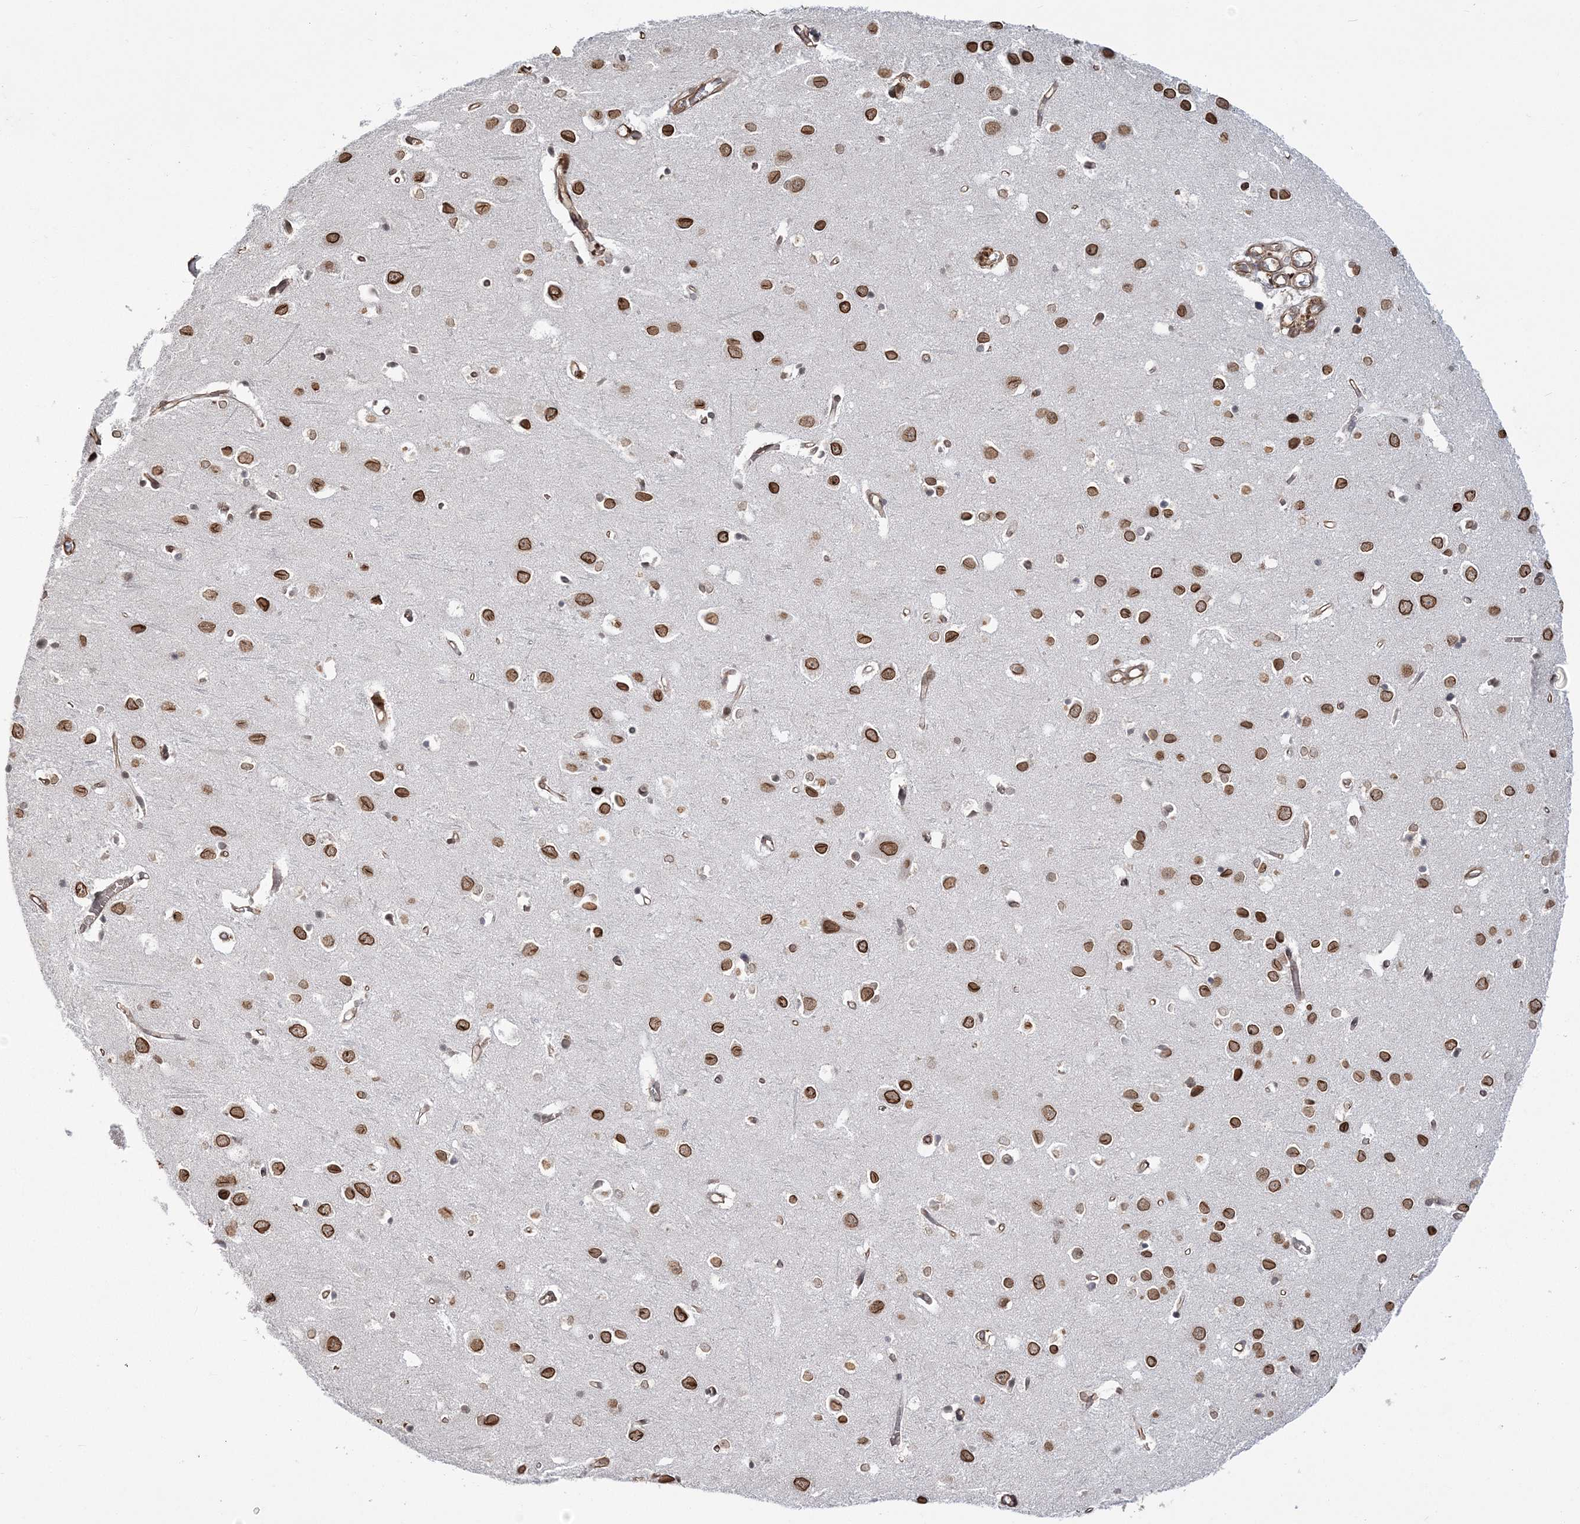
{"staining": {"intensity": "moderate", "quantity": ">75%", "location": "nuclear"}, "tissue": "cerebral cortex", "cell_type": "Endothelial cells", "image_type": "normal", "snomed": [{"axis": "morphology", "description": "Normal tissue, NOS"}, {"axis": "topography", "description": "Cerebral cortex"}], "caption": "Cerebral cortex stained with a brown dye reveals moderate nuclear positive positivity in about >75% of endothelial cells.", "gene": "ATP11B", "patient": {"sex": "female", "age": 64}}